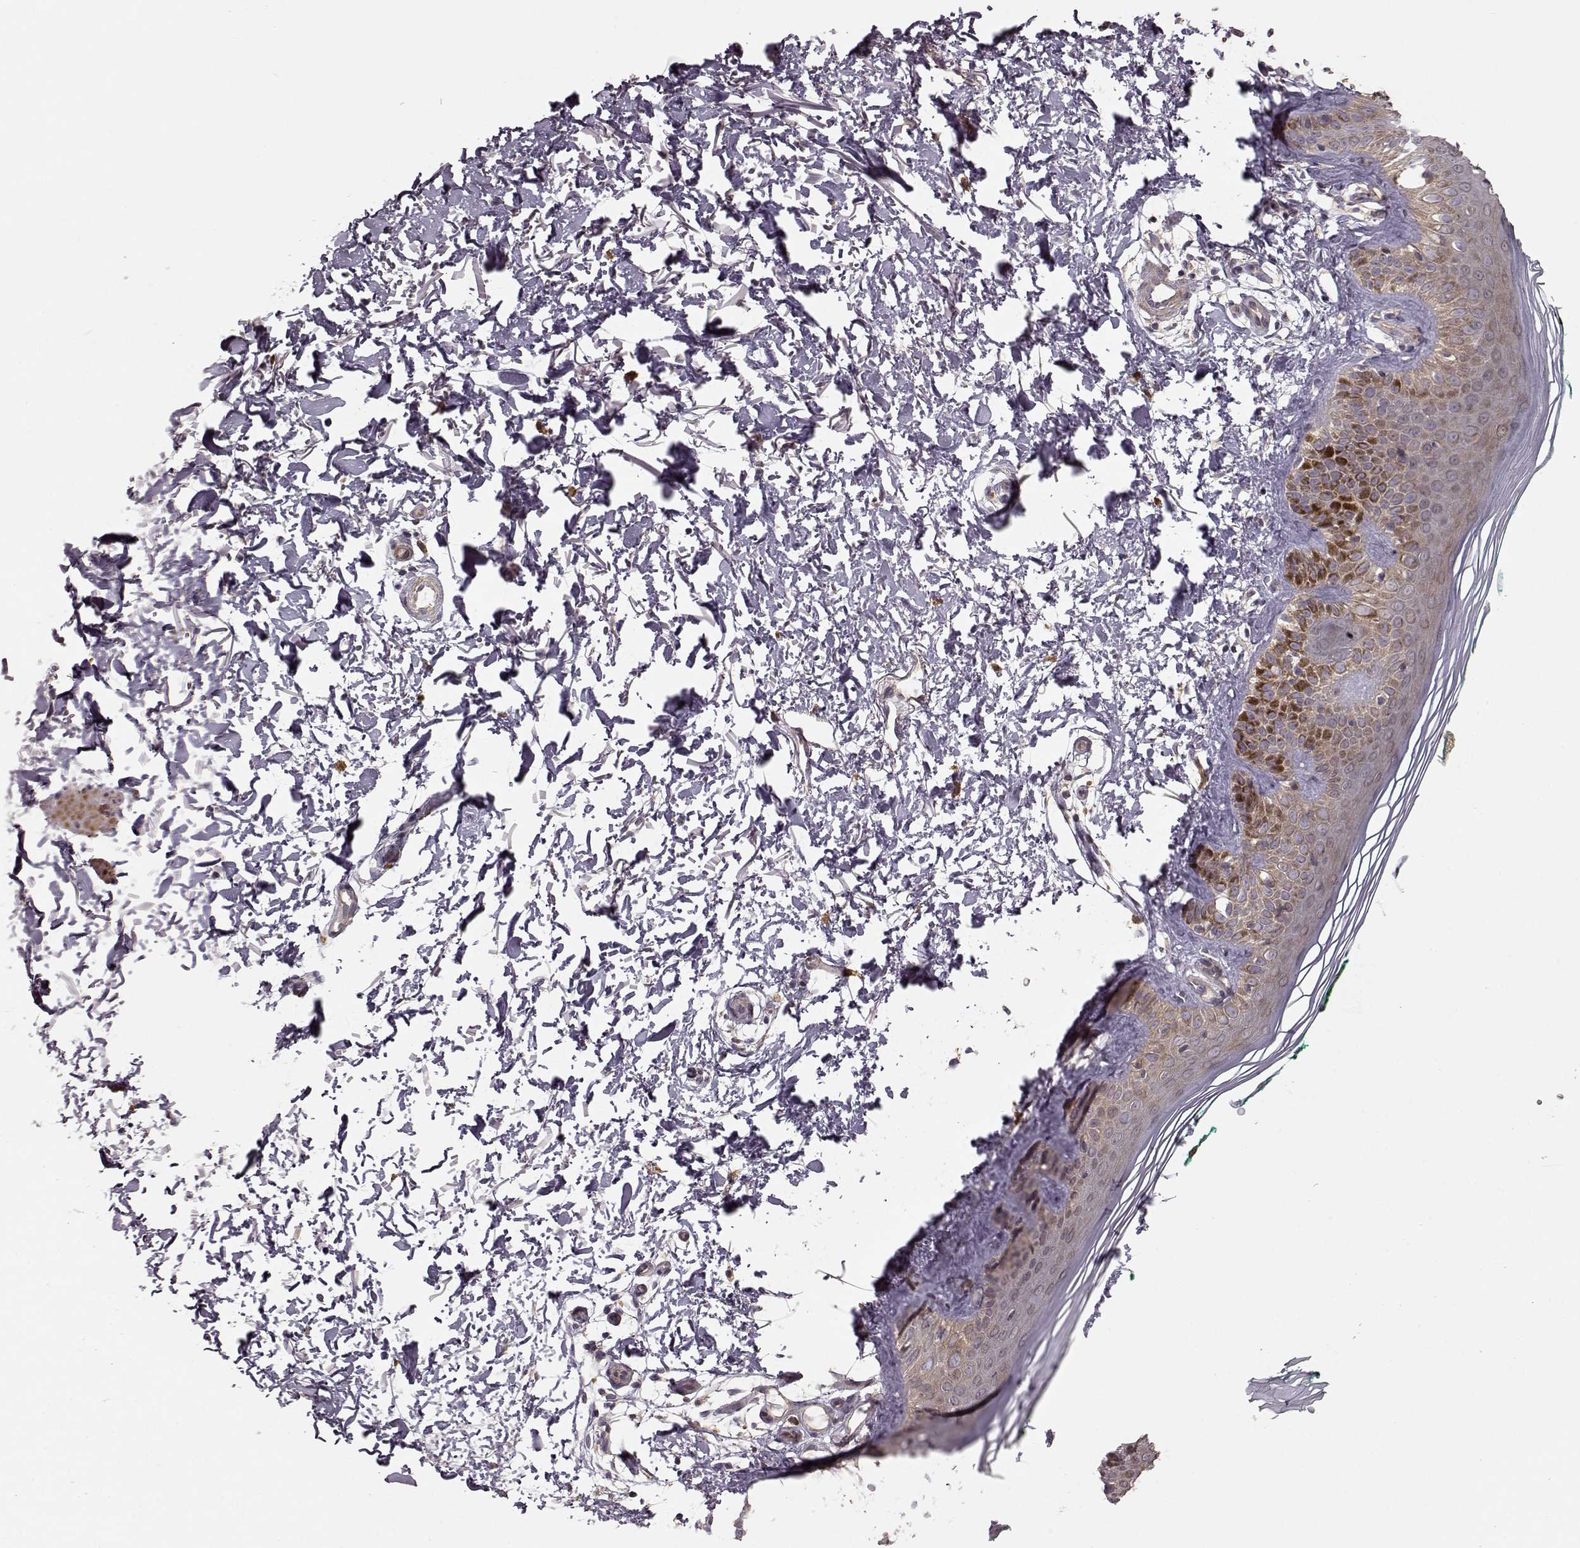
{"staining": {"intensity": "negative", "quantity": "none", "location": "none"}, "tissue": "skin", "cell_type": "Fibroblasts", "image_type": "normal", "snomed": [{"axis": "morphology", "description": "Normal tissue, NOS"}, {"axis": "morphology", "description": "Inflammation, NOS"}, {"axis": "morphology", "description": "Fibrosis, NOS"}, {"axis": "topography", "description": "Skin"}], "caption": "The immunohistochemistry (IHC) histopathology image has no significant positivity in fibroblasts of skin. (DAB immunohistochemistry (IHC) visualized using brightfield microscopy, high magnification).", "gene": "SLAIN2", "patient": {"sex": "male", "age": 71}}